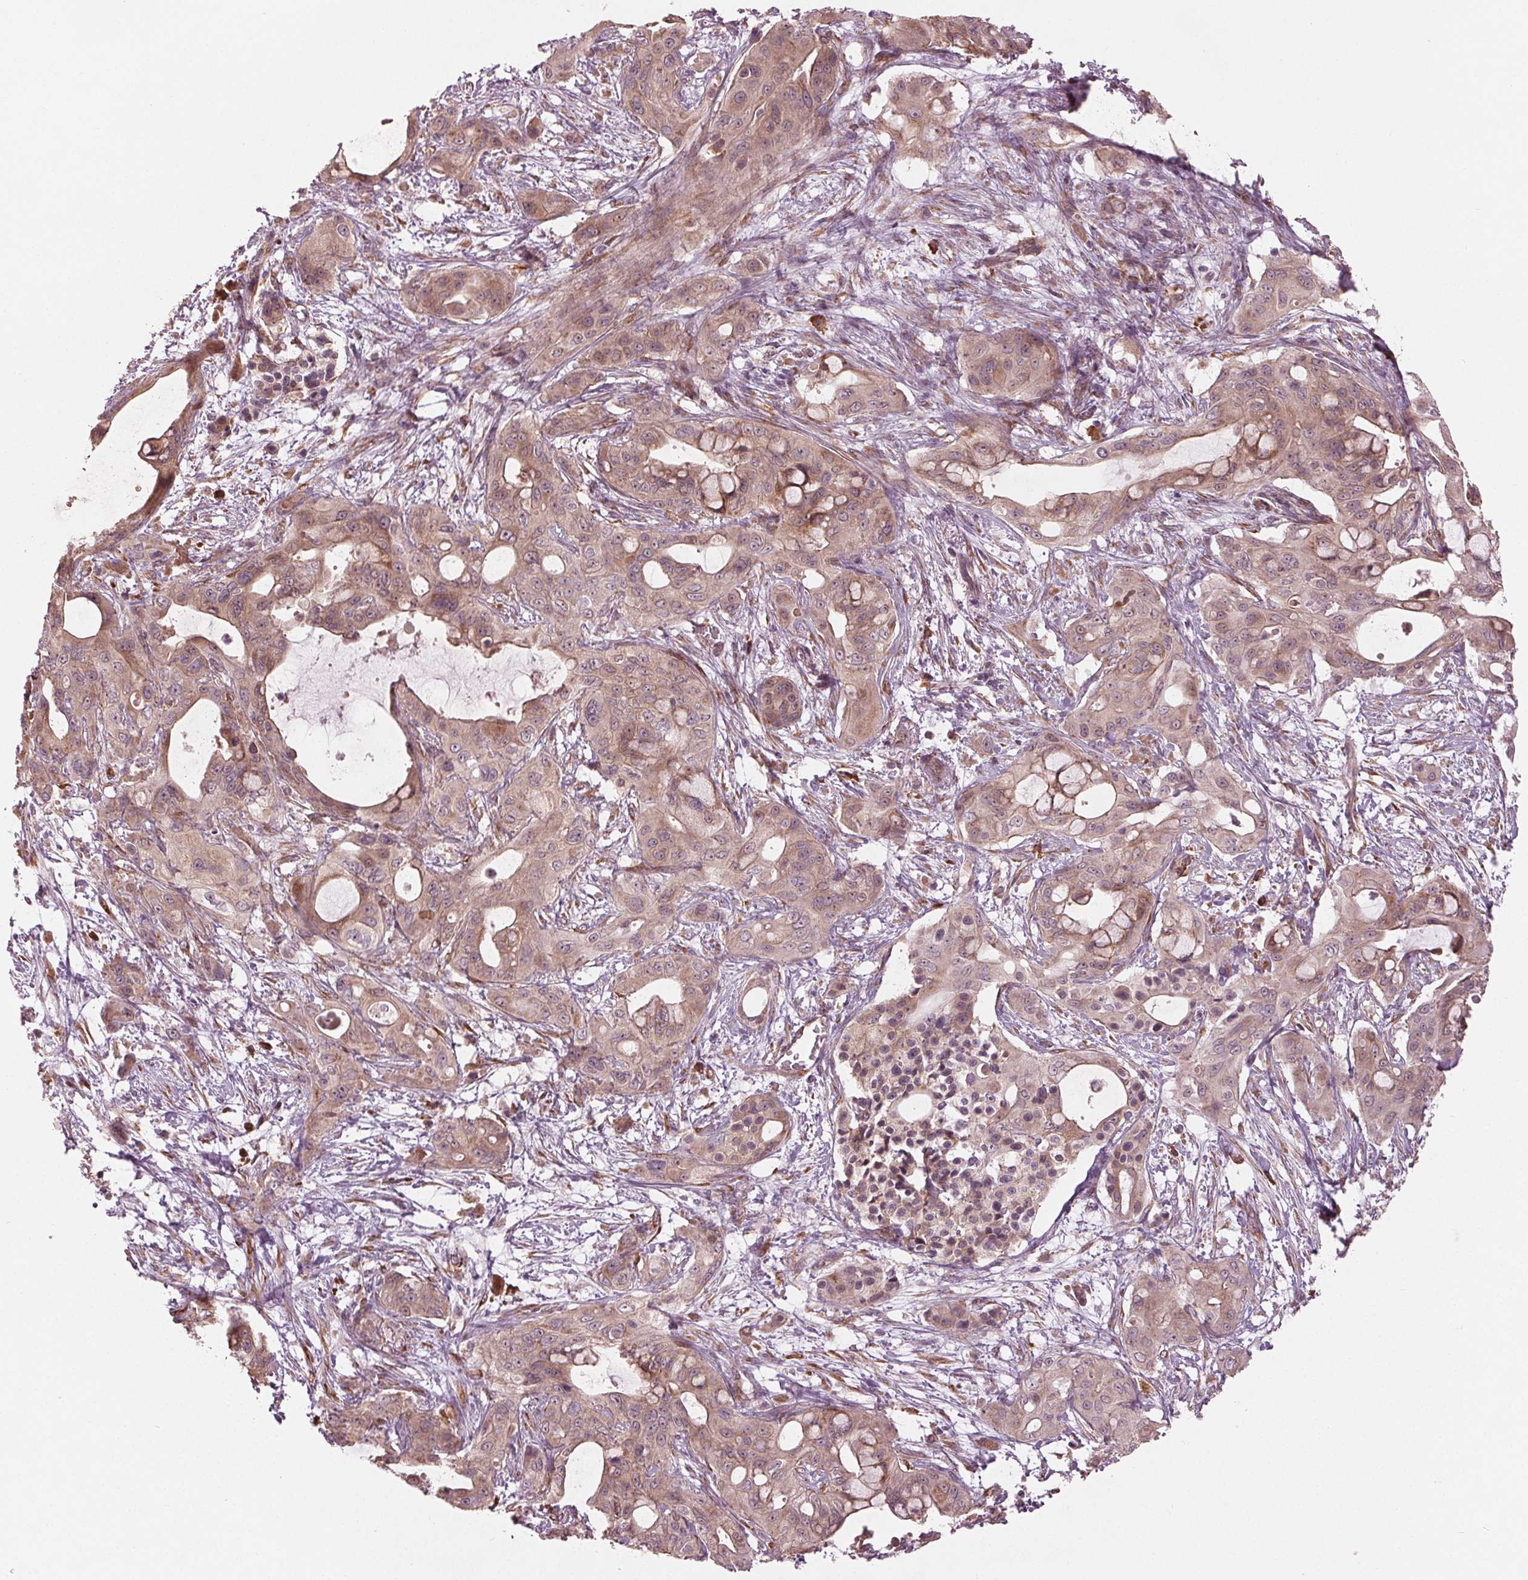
{"staining": {"intensity": "weak", "quantity": ">75%", "location": "cytoplasmic/membranous"}, "tissue": "pancreatic cancer", "cell_type": "Tumor cells", "image_type": "cancer", "snomed": [{"axis": "morphology", "description": "Adenocarcinoma, NOS"}, {"axis": "topography", "description": "Pancreas"}], "caption": "This image displays pancreatic cancer stained with immunohistochemistry to label a protein in brown. The cytoplasmic/membranous of tumor cells show weak positivity for the protein. Nuclei are counter-stained blue.", "gene": "CMIP", "patient": {"sex": "male", "age": 71}}